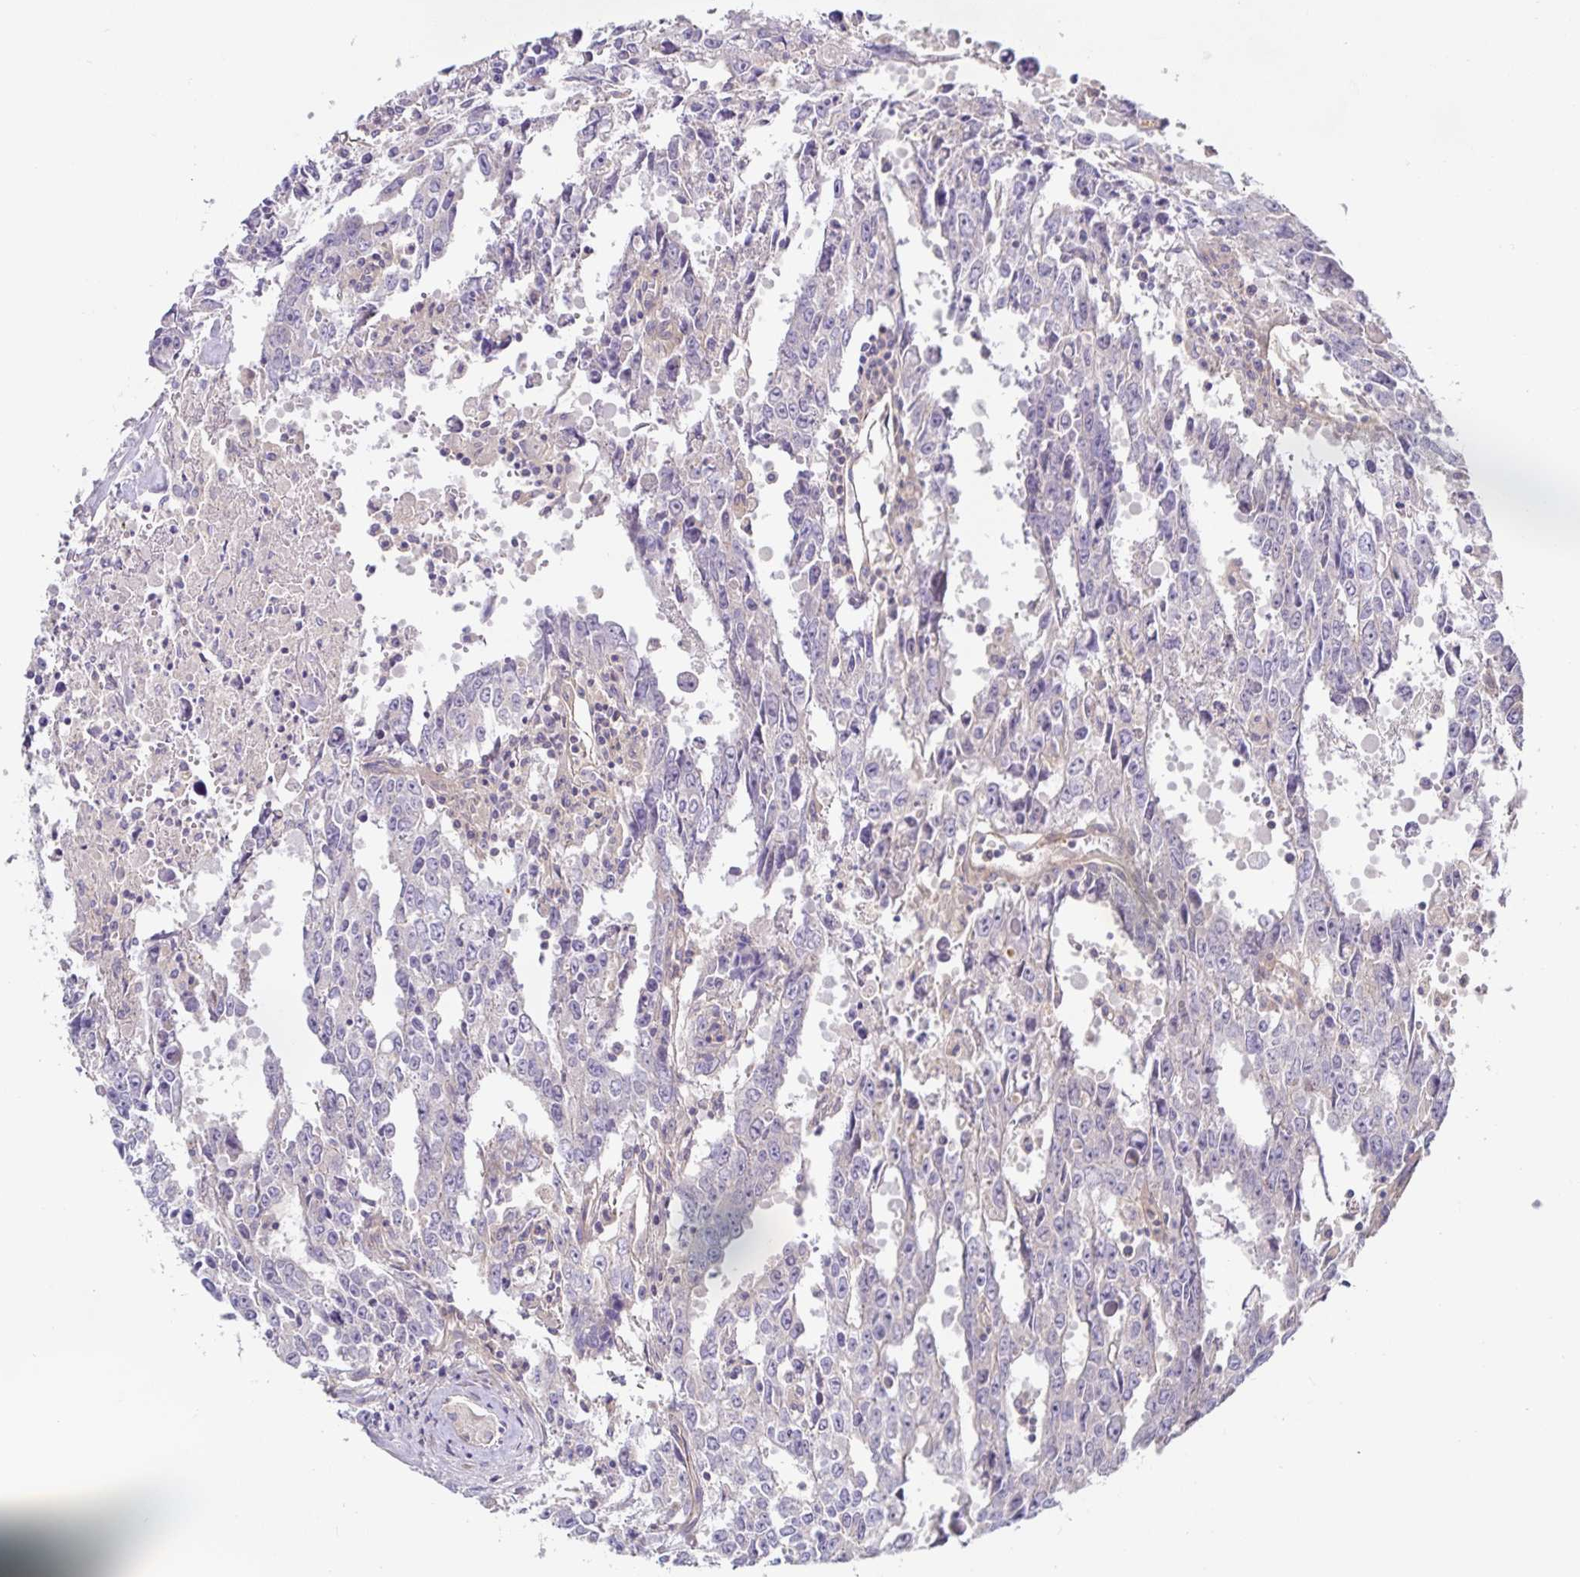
{"staining": {"intensity": "negative", "quantity": "none", "location": "none"}, "tissue": "testis cancer", "cell_type": "Tumor cells", "image_type": "cancer", "snomed": [{"axis": "morphology", "description": "Carcinoma, Embryonal, NOS"}, {"axis": "topography", "description": "Testis"}], "caption": "High power microscopy image of an IHC micrograph of testis cancer, revealing no significant positivity in tumor cells. (Immunohistochemistry (ihc), brightfield microscopy, high magnification).", "gene": "METTL22", "patient": {"sex": "male", "age": 22}}